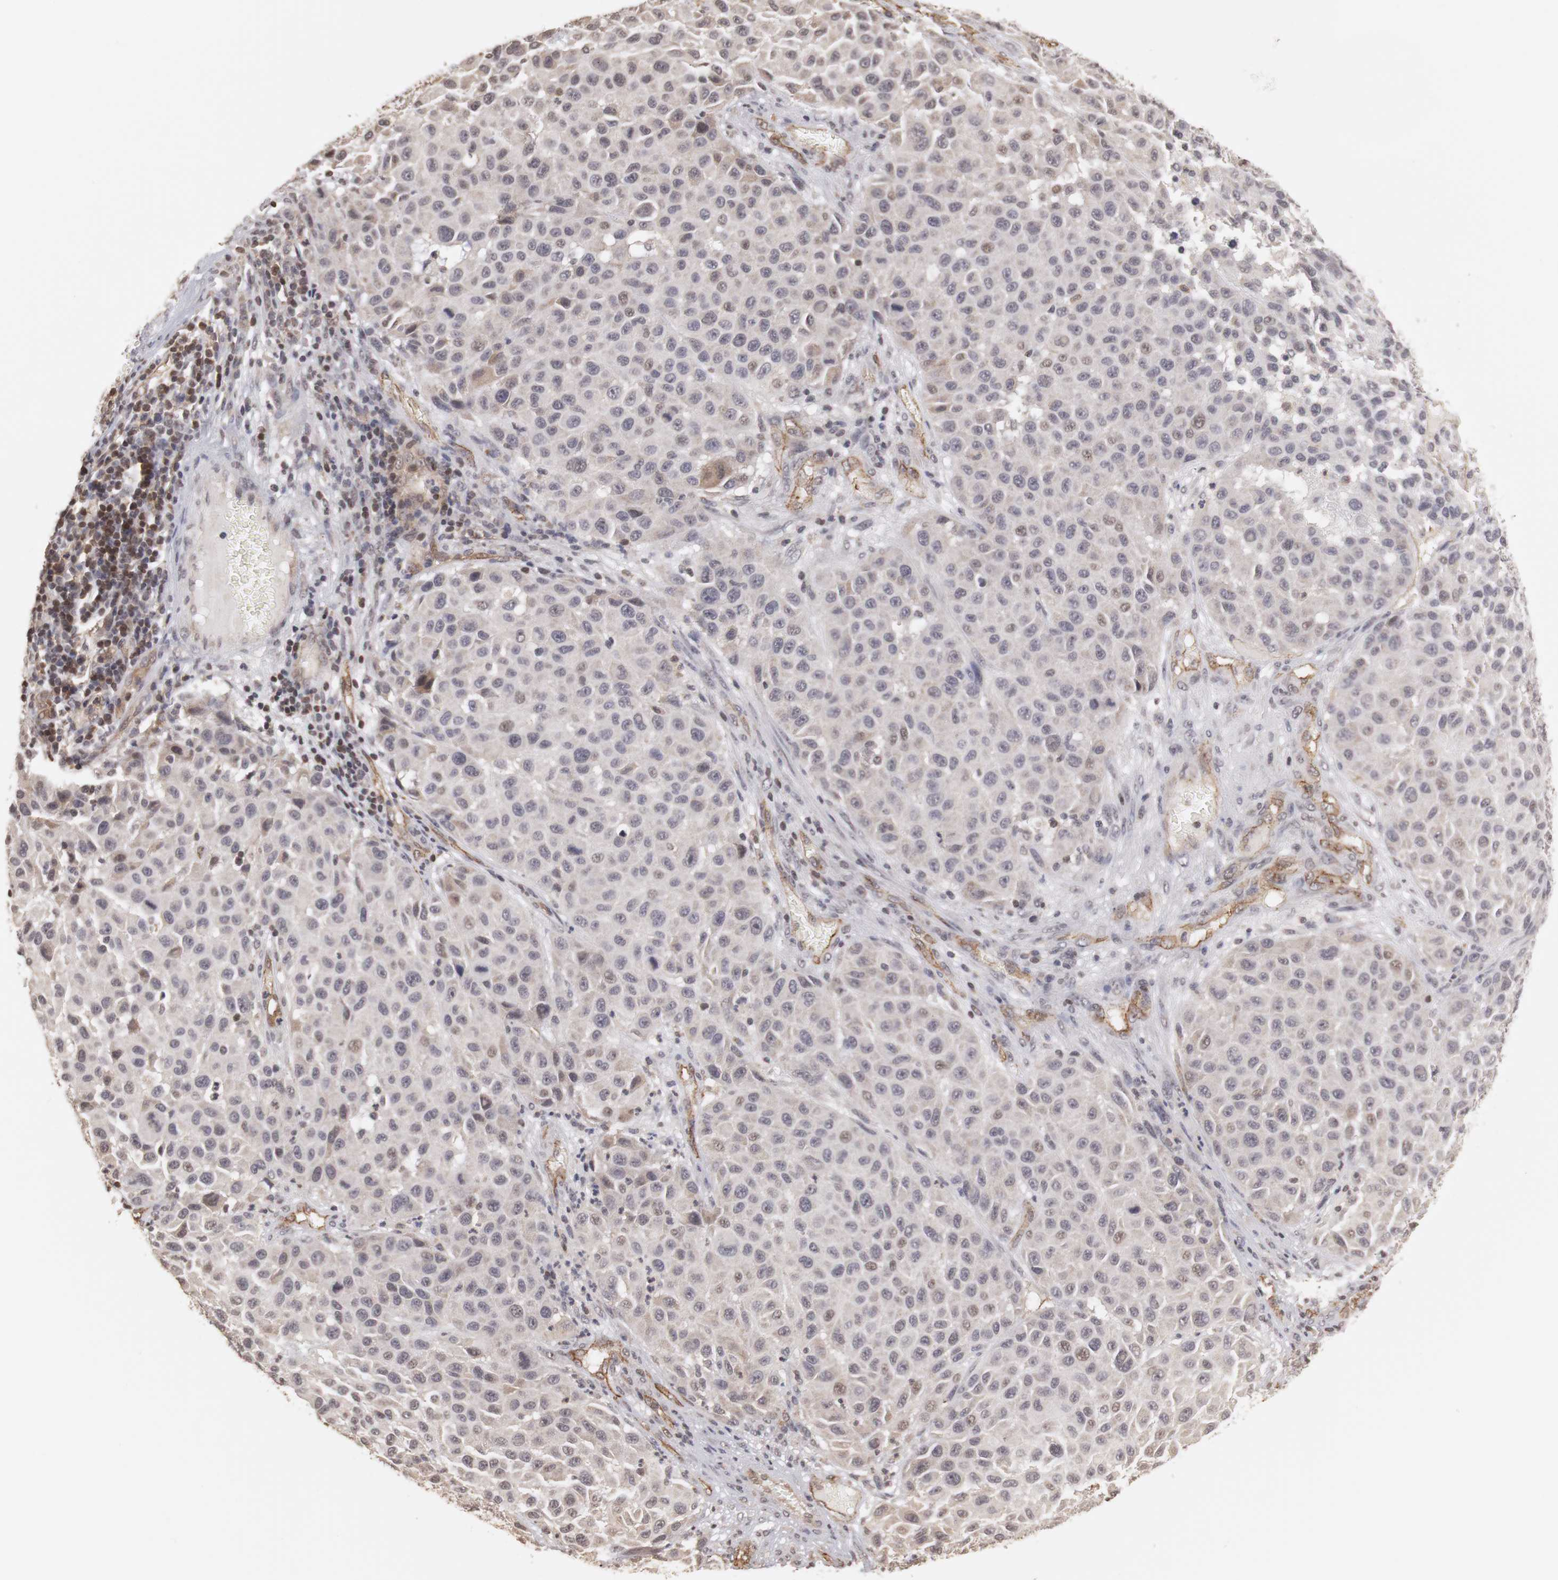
{"staining": {"intensity": "weak", "quantity": "<25%", "location": "cytoplasmic/membranous"}, "tissue": "melanoma", "cell_type": "Tumor cells", "image_type": "cancer", "snomed": [{"axis": "morphology", "description": "Malignant melanoma, Metastatic site"}, {"axis": "topography", "description": "Lymph node"}], "caption": "The micrograph exhibits no staining of tumor cells in melanoma. Nuclei are stained in blue.", "gene": "PLEKHA1", "patient": {"sex": "male", "age": 61}}